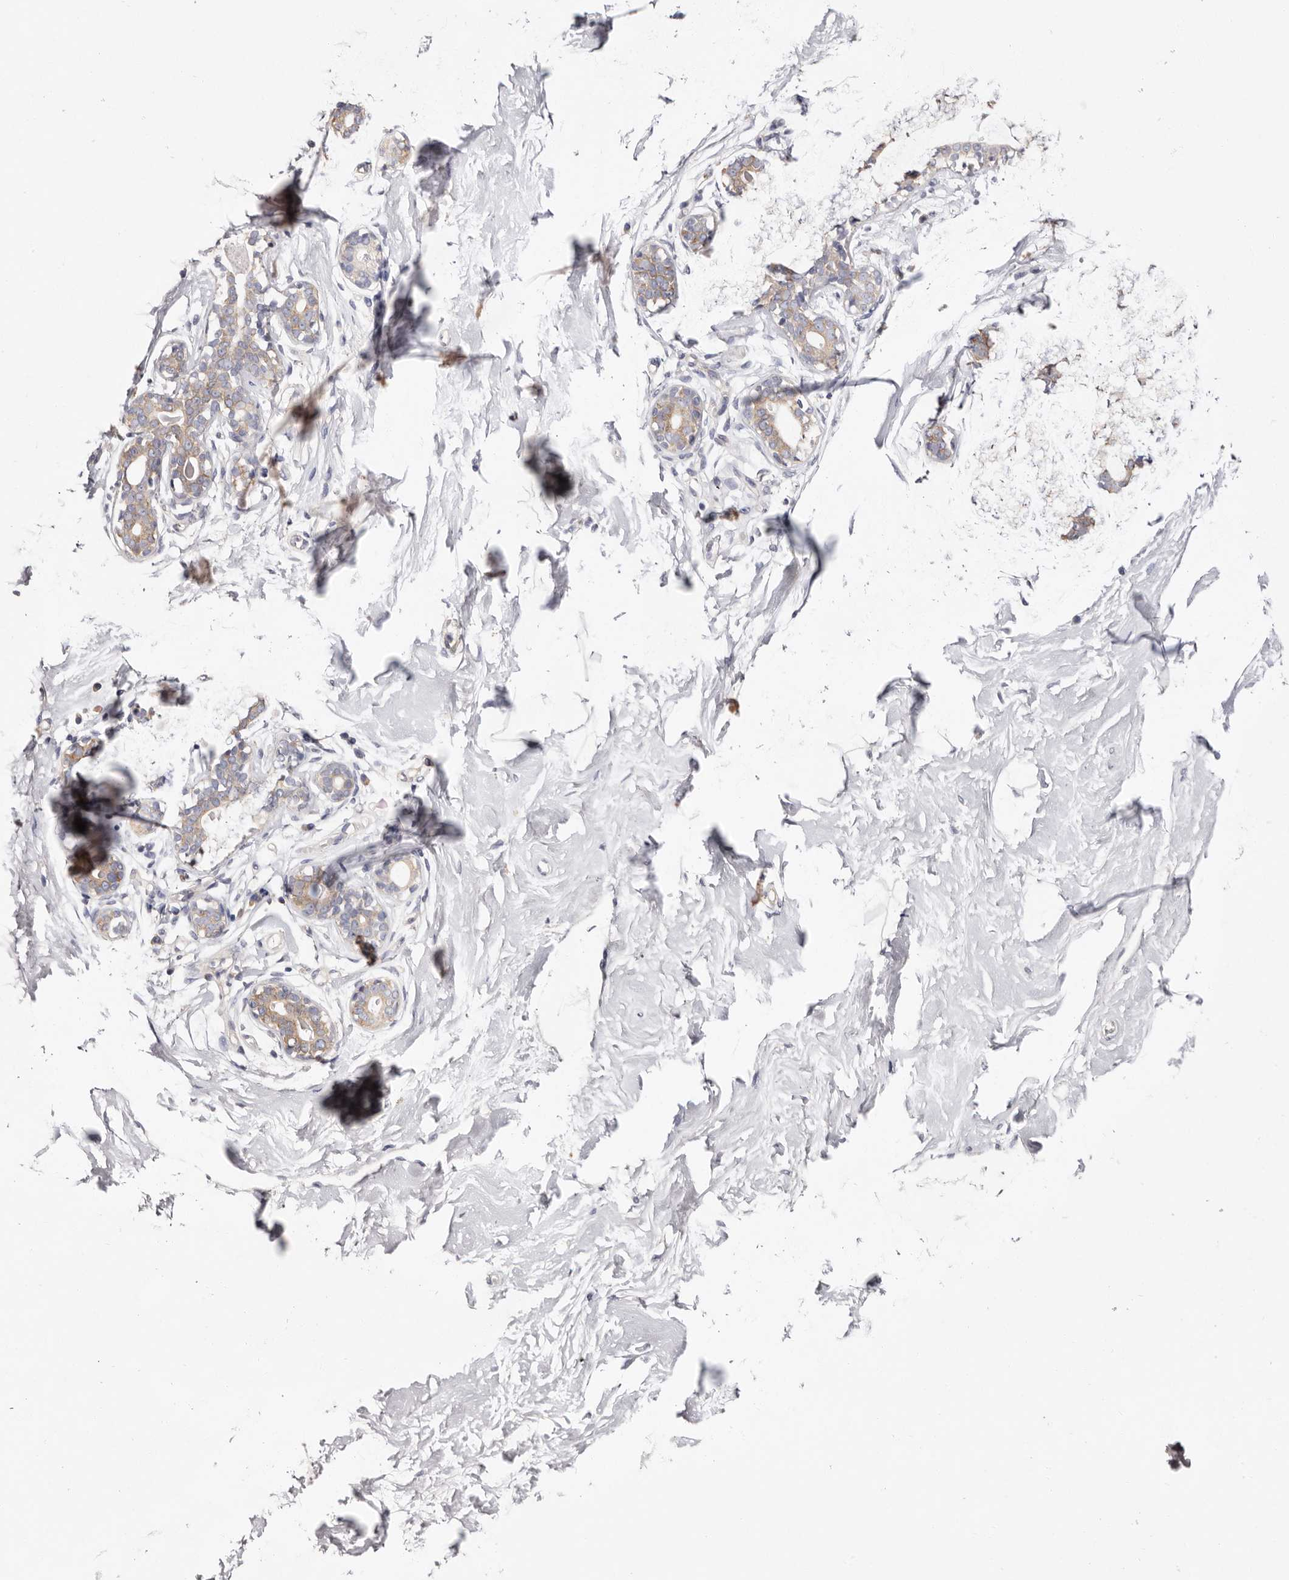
{"staining": {"intensity": "negative", "quantity": "none", "location": "none"}, "tissue": "breast", "cell_type": "Adipocytes", "image_type": "normal", "snomed": [{"axis": "morphology", "description": "Normal tissue, NOS"}, {"axis": "morphology", "description": "Adenoma, NOS"}, {"axis": "topography", "description": "Breast"}], "caption": "IHC photomicrograph of benign breast: human breast stained with DAB reveals no significant protein expression in adipocytes. (DAB IHC with hematoxylin counter stain).", "gene": "FAM167B", "patient": {"sex": "female", "age": 23}}